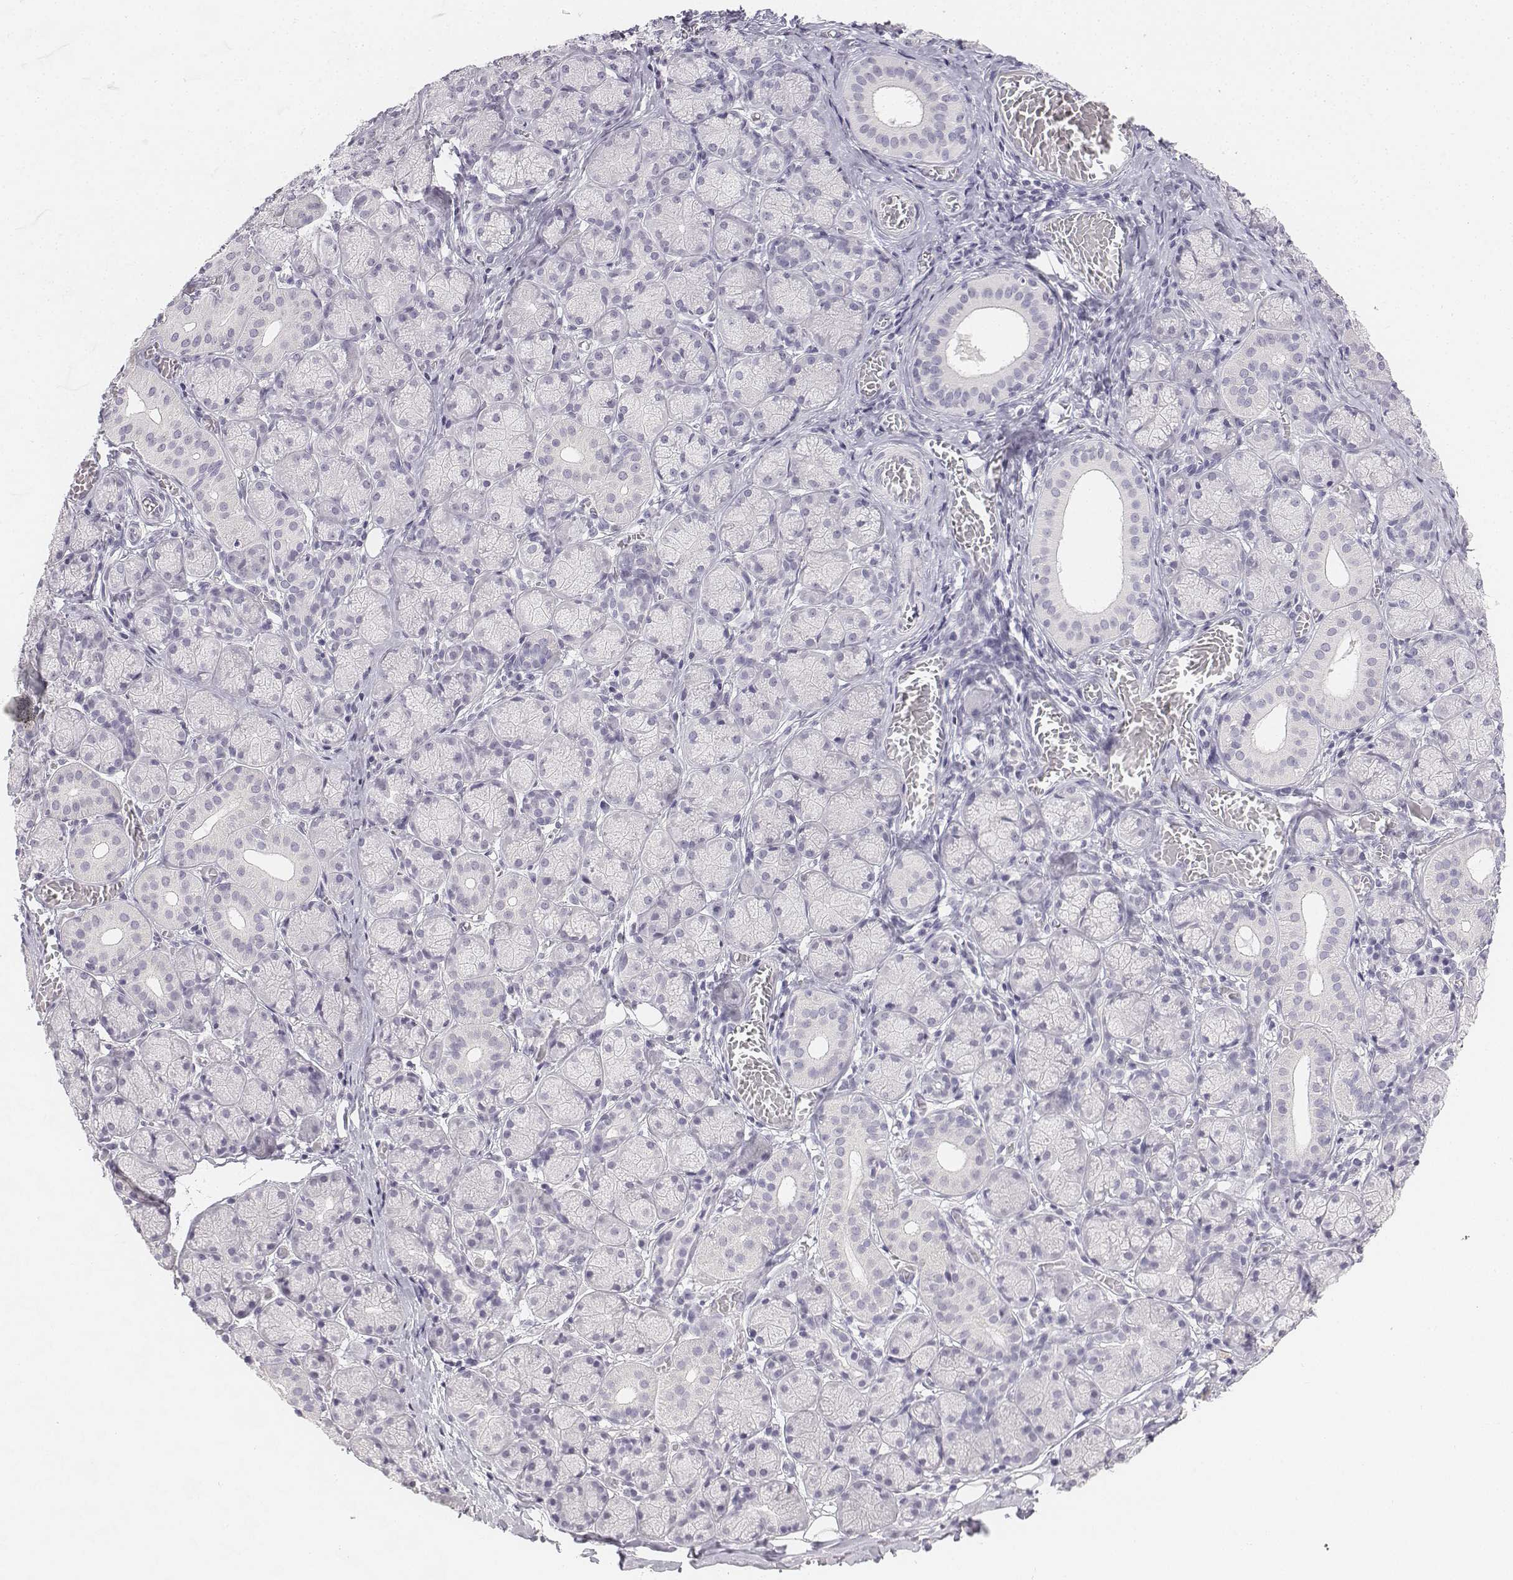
{"staining": {"intensity": "negative", "quantity": "none", "location": "none"}, "tissue": "salivary gland", "cell_type": "Glandular cells", "image_type": "normal", "snomed": [{"axis": "morphology", "description": "Normal tissue, NOS"}, {"axis": "topography", "description": "Salivary gland"}, {"axis": "topography", "description": "Peripheral nerve tissue"}], "caption": "Immunohistochemistry photomicrograph of normal salivary gland stained for a protein (brown), which demonstrates no staining in glandular cells. The staining was performed using DAB (3,3'-diaminobenzidine) to visualize the protein expression in brown, while the nuclei were stained in blue with hematoxylin (Magnification: 20x).", "gene": "UCN2", "patient": {"sex": "female", "age": 24}}